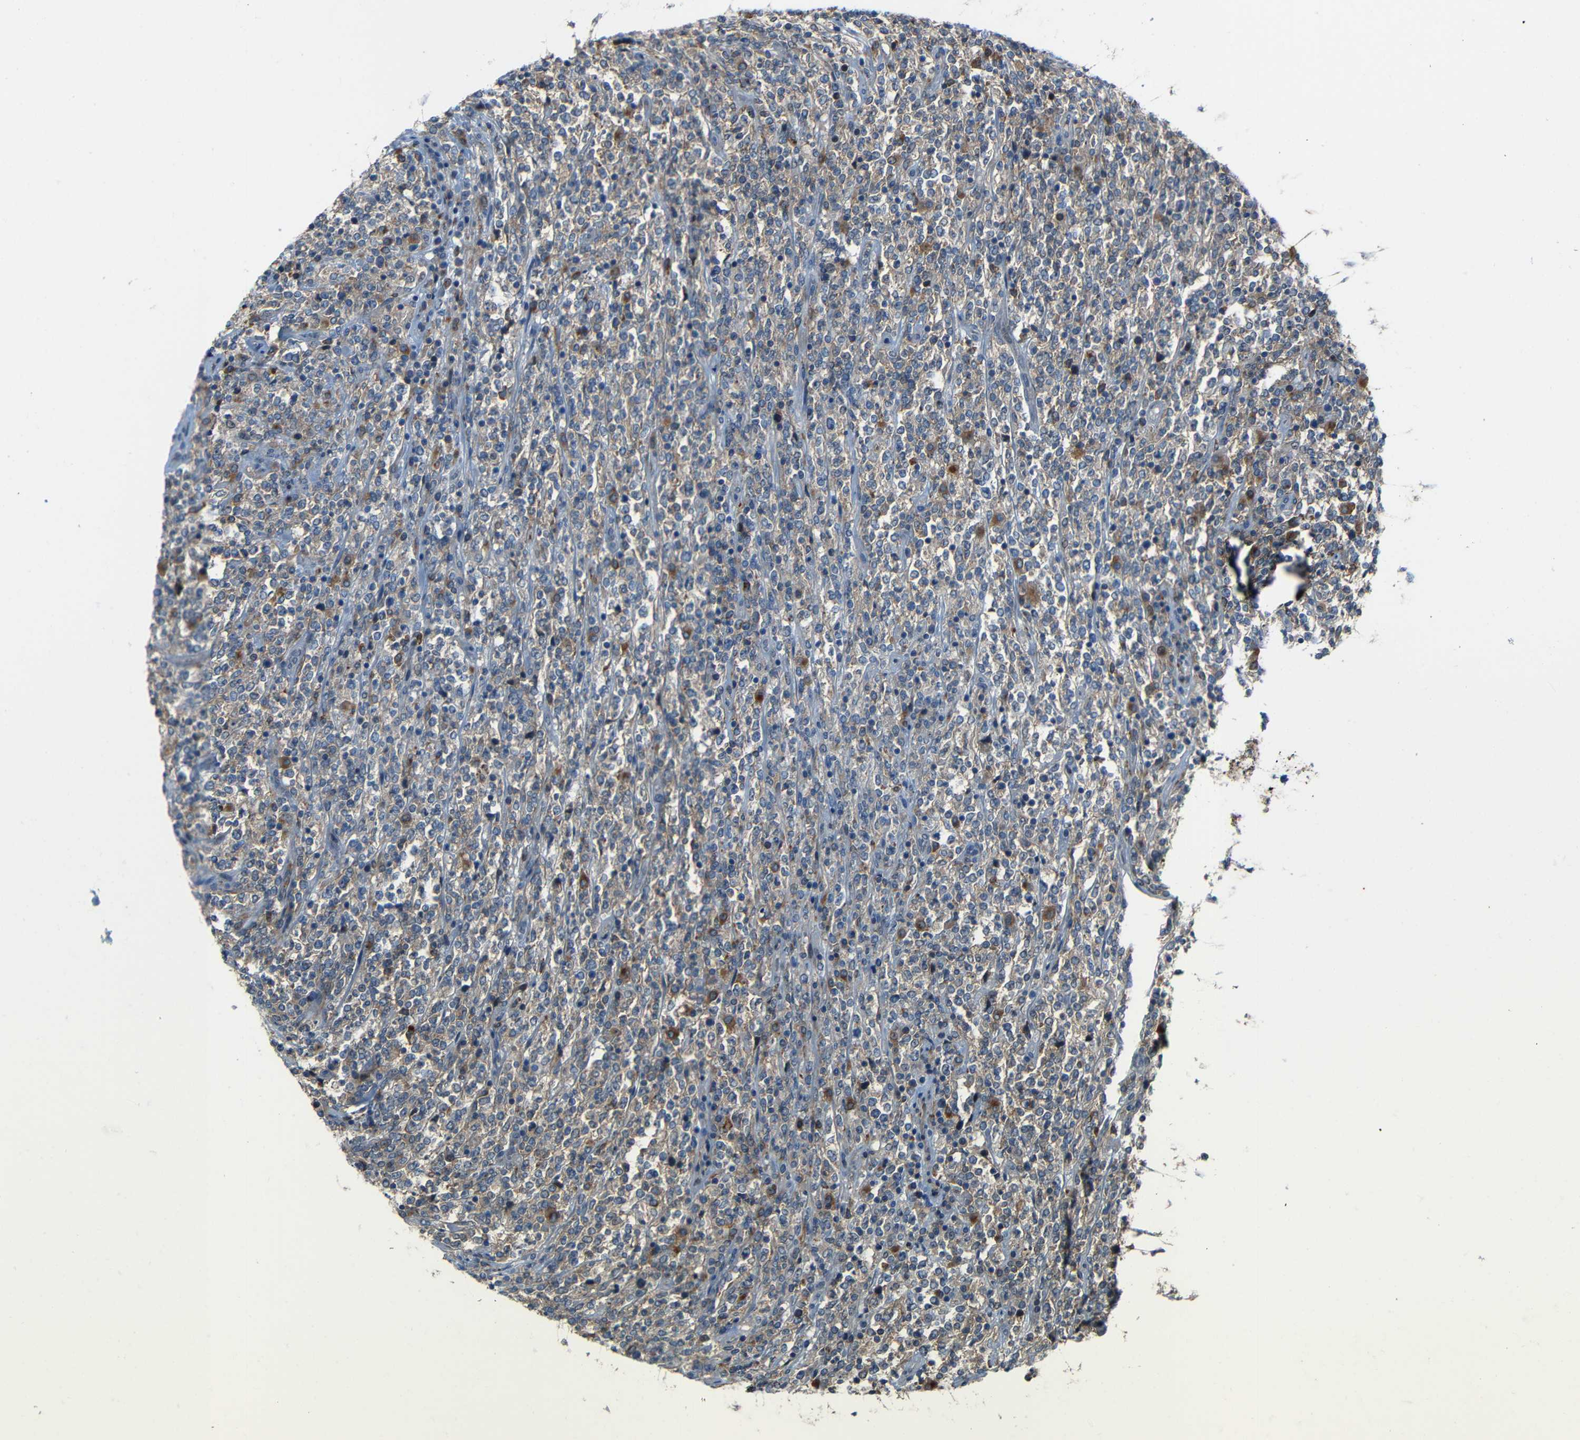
{"staining": {"intensity": "moderate", "quantity": "25%-75%", "location": "cytoplasmic/membranous"}, "tissue": "lymphoma", "cell_type": "Tumor cells", "image_type": "cancer", "snomed": [{"axis": "morphology", "description": "Malignant lymphoma, non-Hodgkin's type, High grade"}, {"axis": "topography", "description": "Soft tissue"}], "caption": "Protein positivity by IHC exhibits moderate cytoplasmic/membranous staining in about 25%-75% of tumor cells in lymphoma.", "gene": "DNAJC5", "patient": {"sex": "male", "age": 18}}